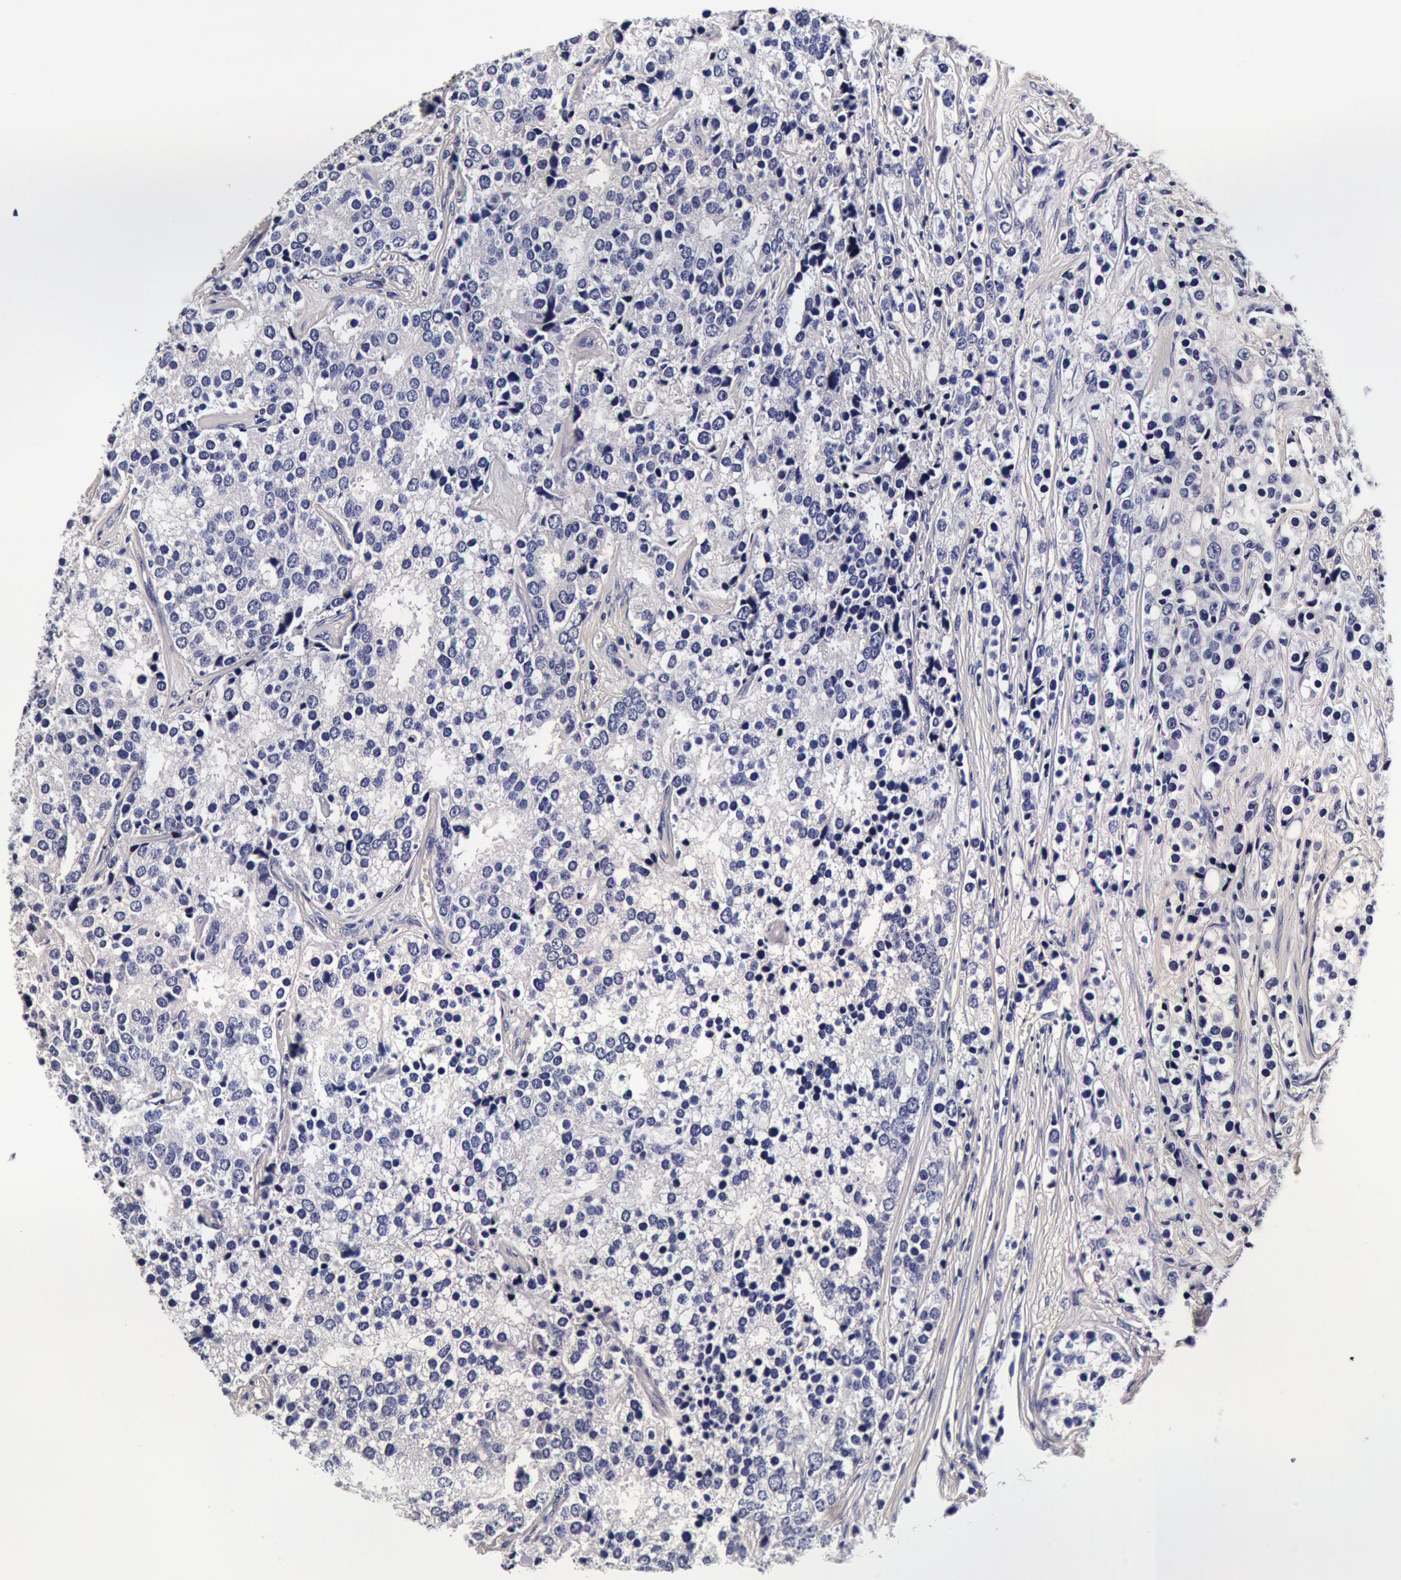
{"staining": {"intensity": "negative", "quantity": "none", "location": "none"}, "tissue": "prostate cancer", "cell_type": "Tumor cells", "image_type": "cancer", "snomed": [{"axis": "morphology", "description": "Adenocarcinoma, High grade"}, {"axis": "topography", "description": "Prostate"}], "caption": "This micrograph is of prostate high-grade adenocarcinoma stained with immunohistochemistry (IHC) to label a protein in brown with the nuclei are counter-stained blue. There is no positivity in tumor cells. The staining is performed using DAB brown chromogen with nuclei counter-stained in using hematoxylin.", "gene": "CCDC22", "patient": {"sex": "male", "age": 71}}